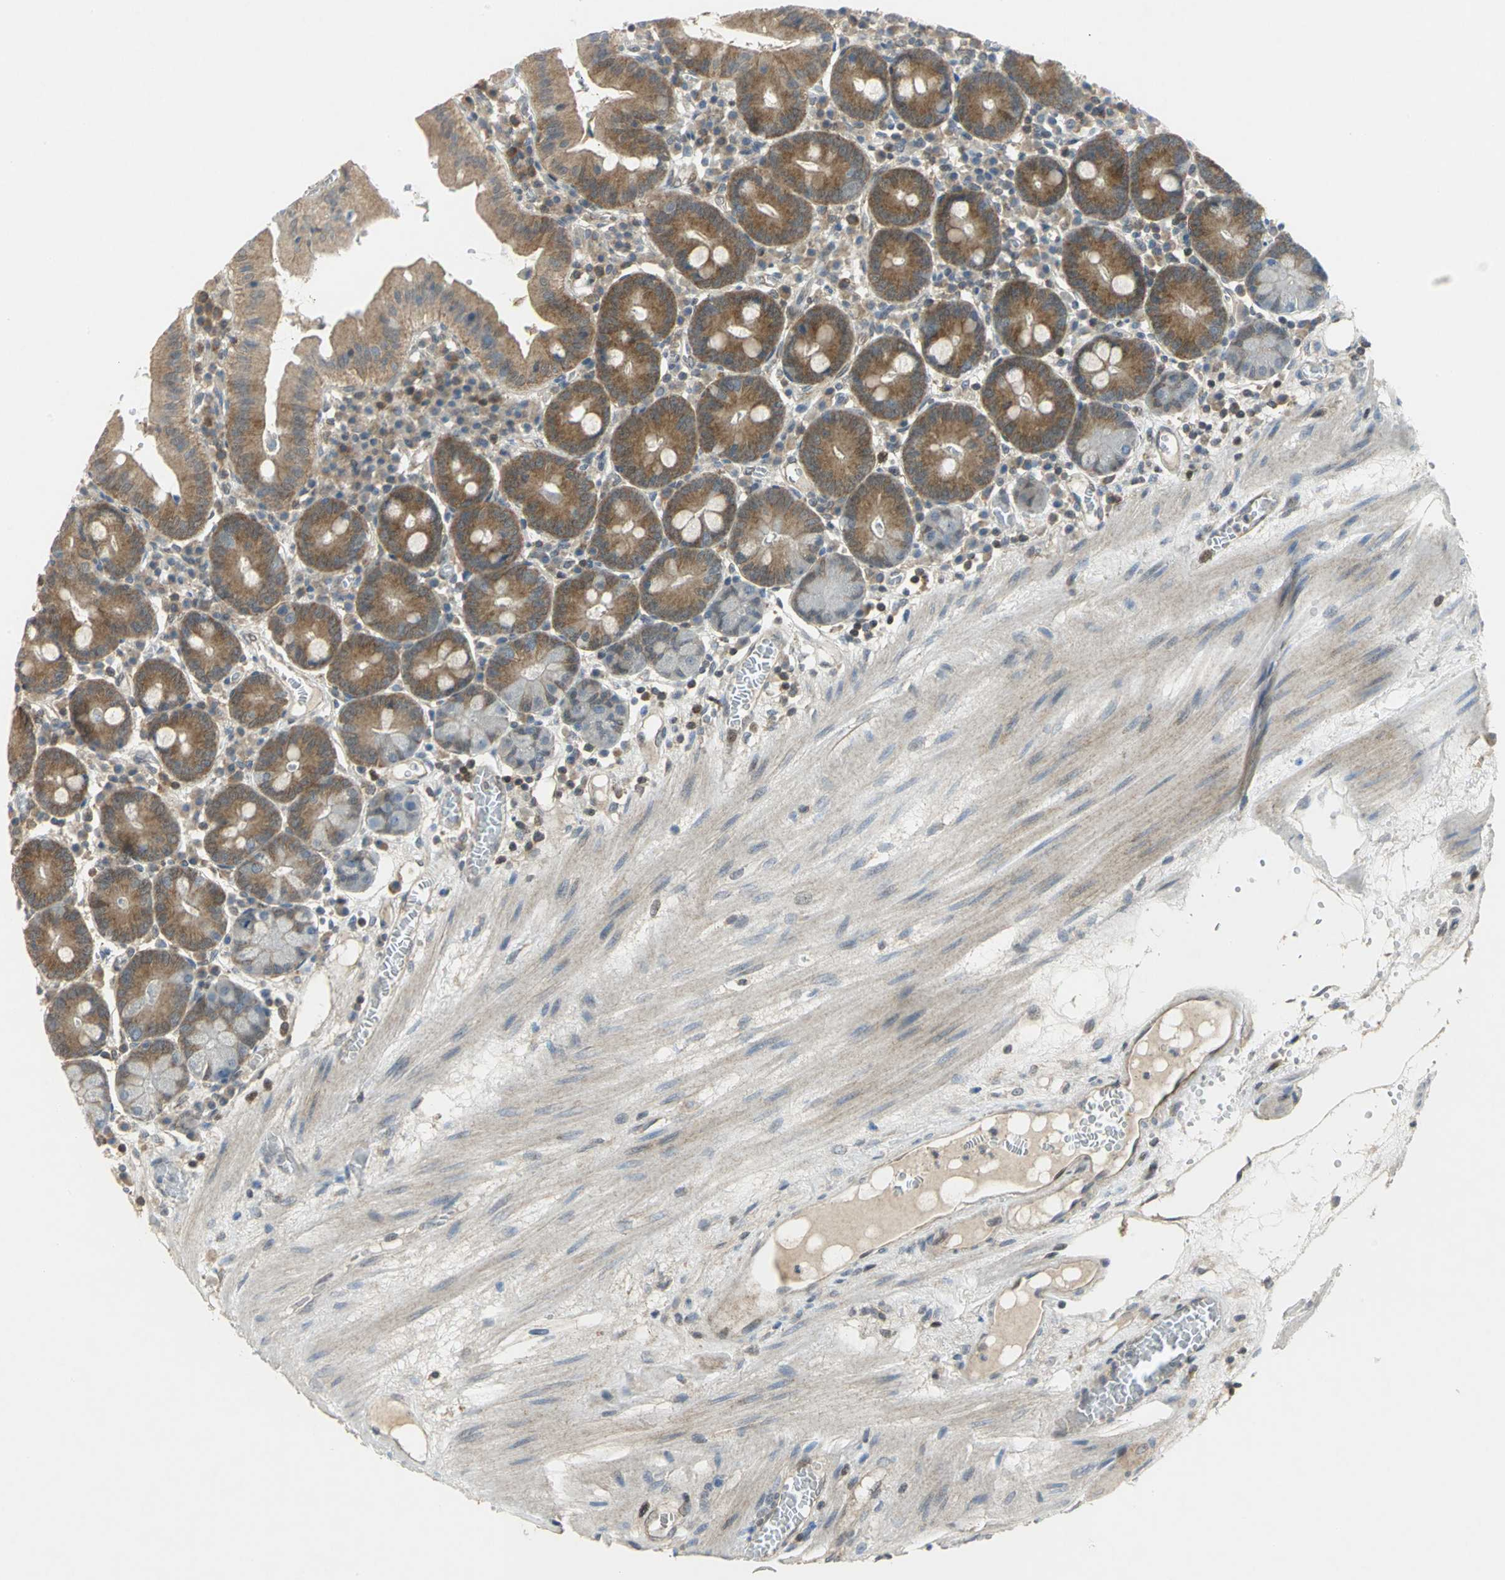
{"staining": {"intensity": "moderate", "quantity": ">75%", "location": "cytoplasmic/membranous"}, "tissue": "small intestine", "cell_type": "Glandular cells", "image_type": "normal", "snomed": [{"axis": "morphology", "description": "Normal tissue, NOS"}, {"axis": "topography", "description": "Small intestine"}], "caption": "Immunohistochemistry (IHC) micrograph of unremarkable human small intestine stained for a protein (brown), which displays medium levels of moderate cytoplasmic/membranous expression in about >75% of glandular cells.", "gene": "PPIA", "patient": {"sex": "male", "age": 71}}